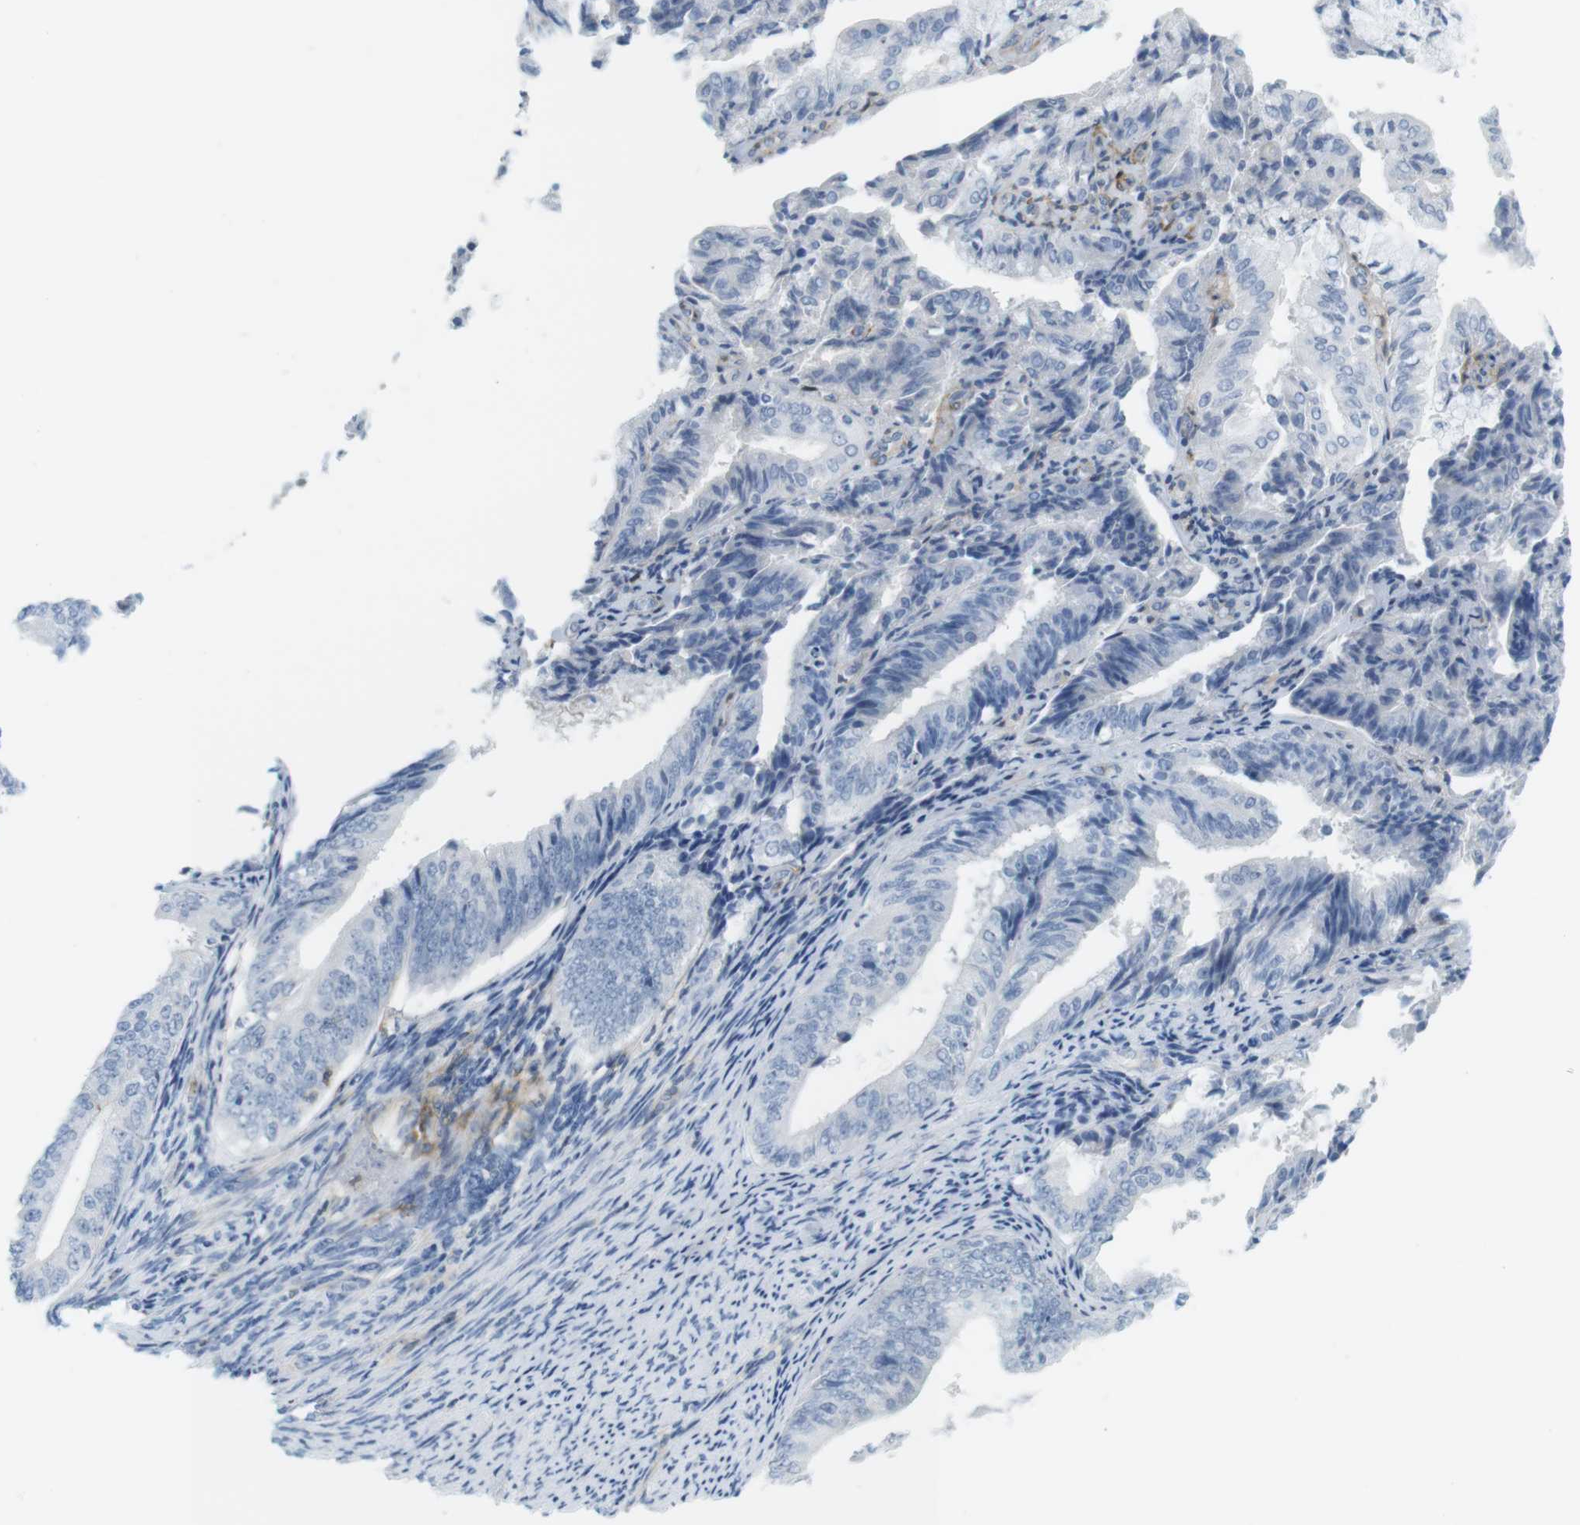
{"staining": {"intensity": "negative", "quantity": "none", "location": "none"}, "tissue": "endometrial cancer", "cell_type": "Tumor cells", "image_type": "cancer", "snomed": [{"axis": "morphology", "description": "Adenocarcinoma, NOS"}, {"axis": "topography", "description": "Endometrium"}], "caption": "A photomicrograph of endometrial adenocarcinoma stained for a protein shows no brown staining in tumor cells.", "gene": "F2R", "patient": {"sex": "female", "age": 63}}